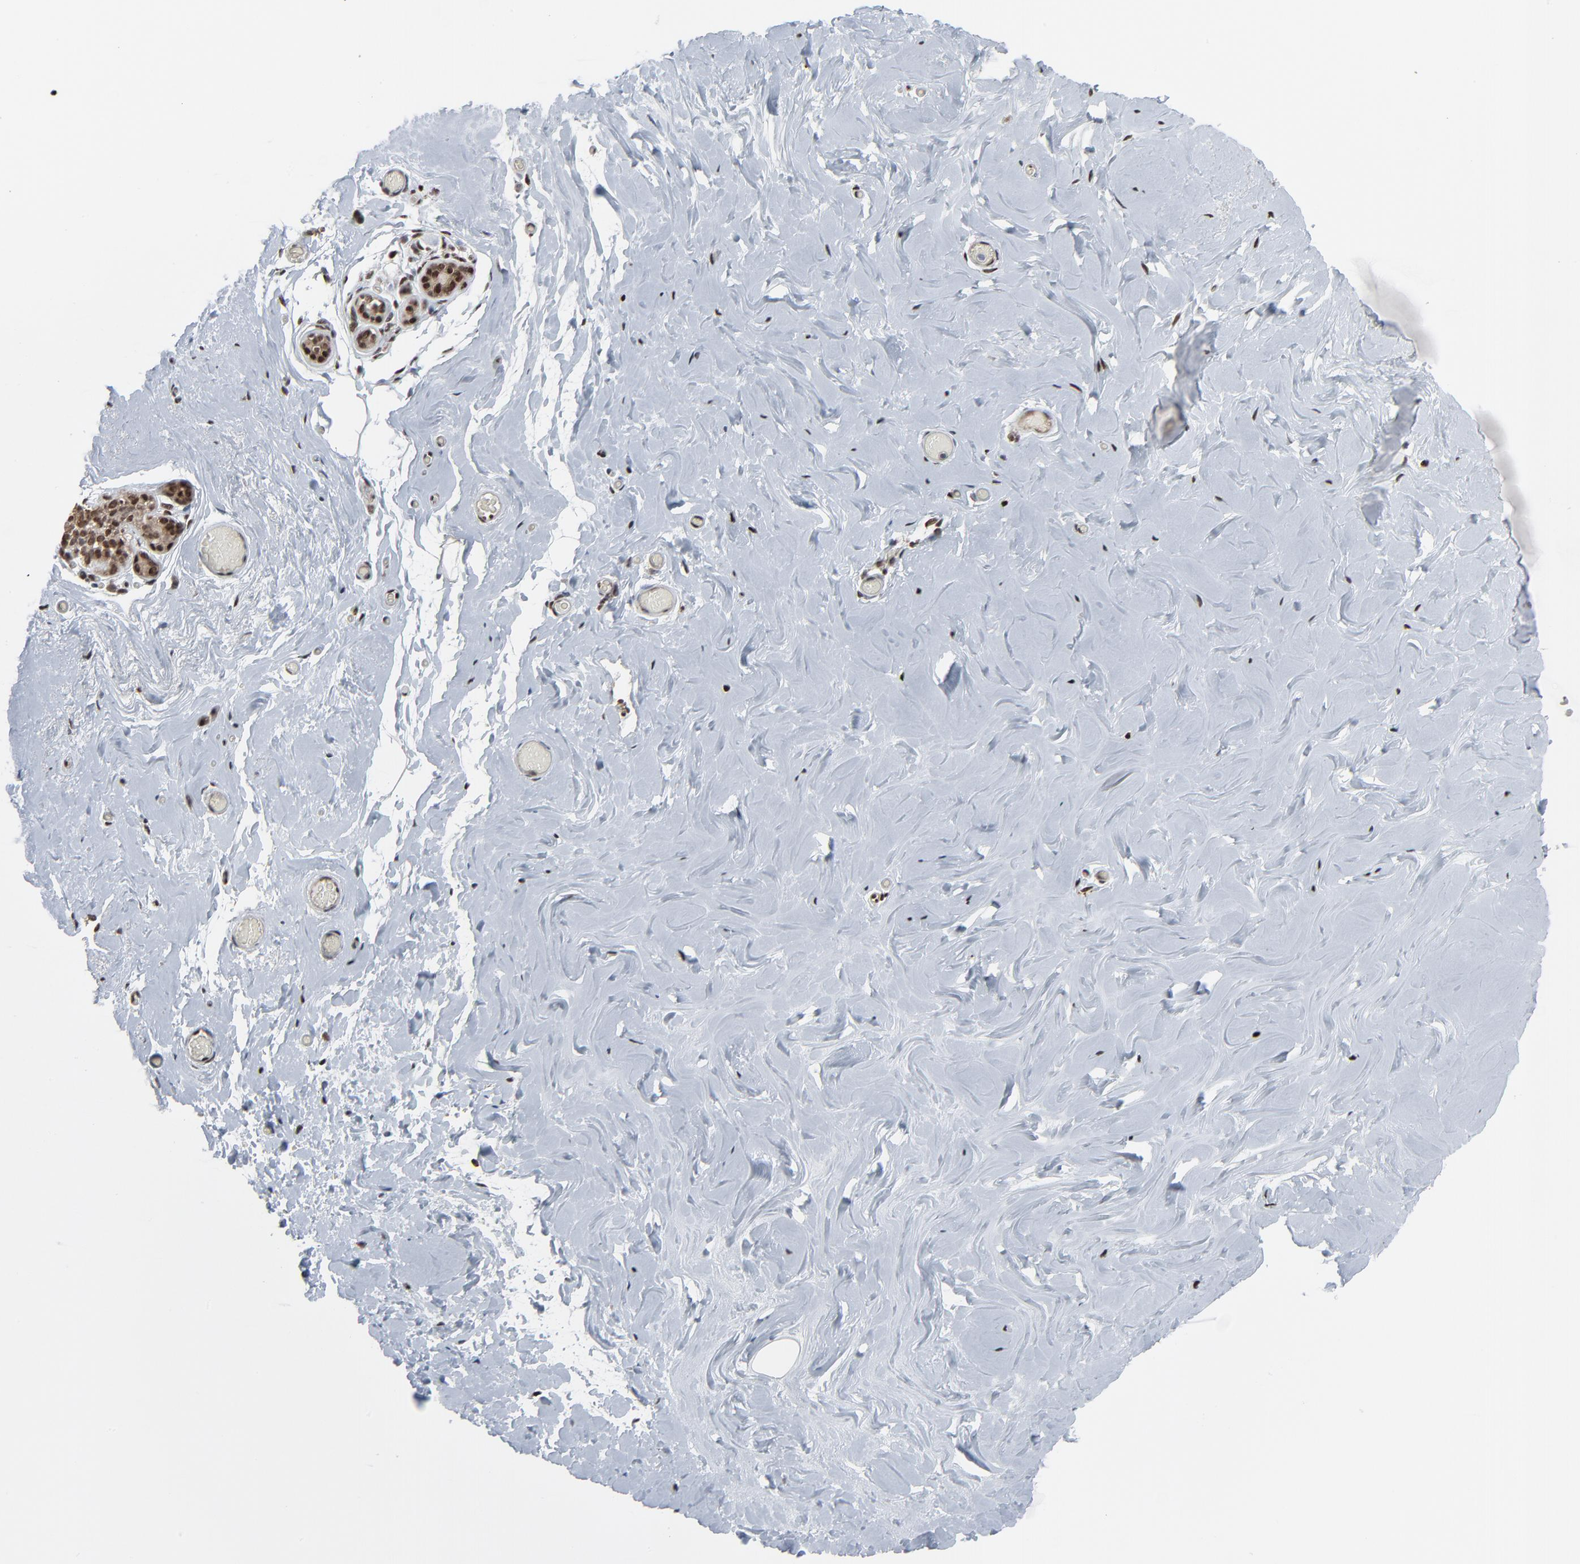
{"staining": {"intensity": "moderate", "quantity": ">75%", "location": "nuclear"}, "tissue": "breast", "cell_type": "Adipocytes", "image_type": "normal", "snomed": [{"axis": "morphology", "description": "Normal tissue, NOS"}, {"axis": "topography", "description": "Breast"}], "caption": "Approximately >75% of adipocytes in unremarkable human breast display moderate nuclear protein staining as visualized by brown immunohistochemical staining.", "gene": "MEIS2", "patient": {"sex": "female", "age": 75}}